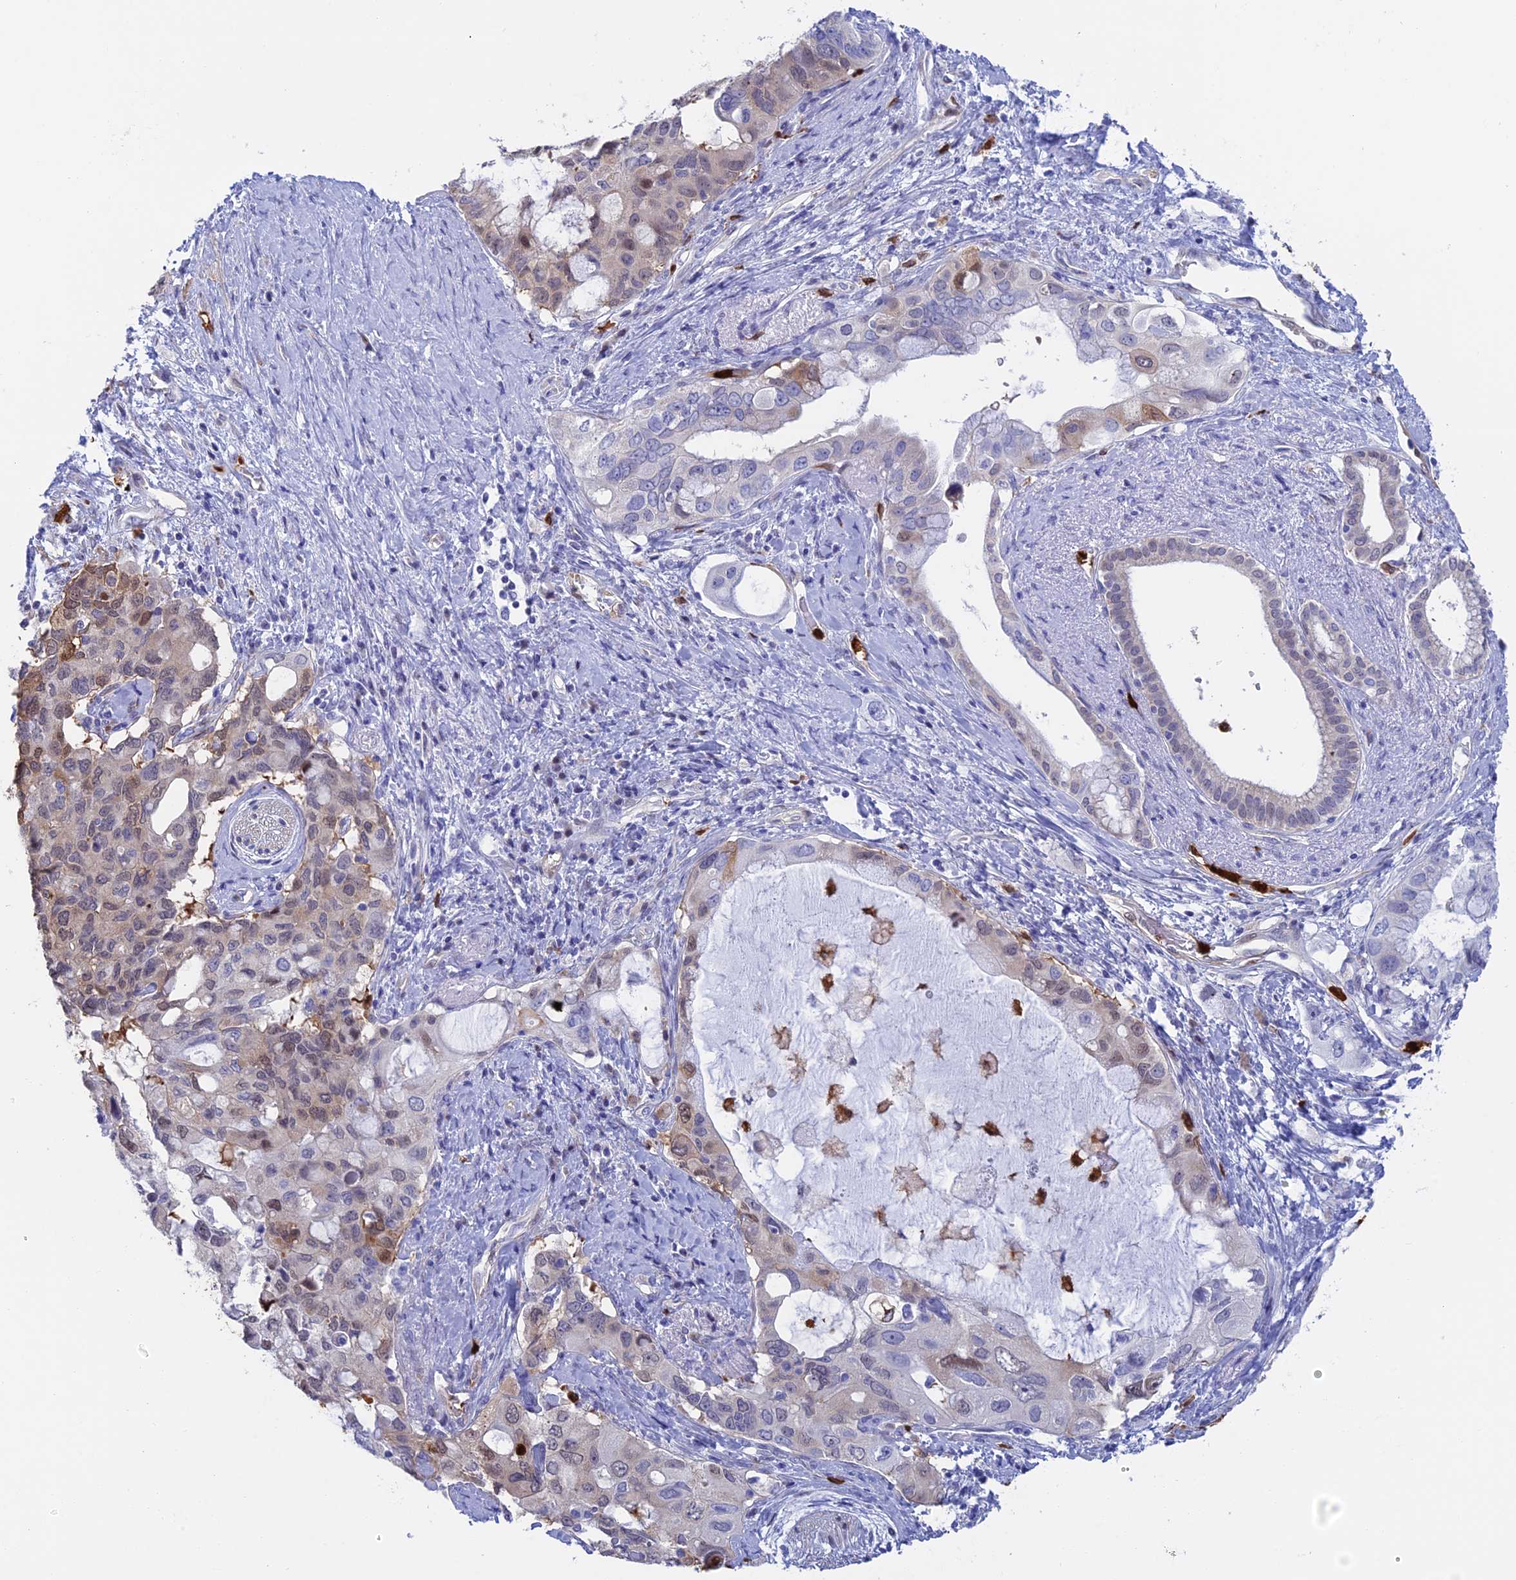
{"staining": {"intensity": "weak", "quantity": "<25%", "location": "nuclear"}, "tissue": "pancreatic cancer", "cell_type": "Tumor cells", "image_type": "cancer", "snomed": [{"axis": "morphology", "description": "Adenocarcinoma, NOS"}, {"axis": "topography", "description": "Pancreas"}], "caption": "DAB immunohistochemical staining of pancreatic cancer (adenocarcinoma) displays no significant staining in tumor cells.", "gene": "SLC26A1", "patient": {"sex": "female", "age": 56}}